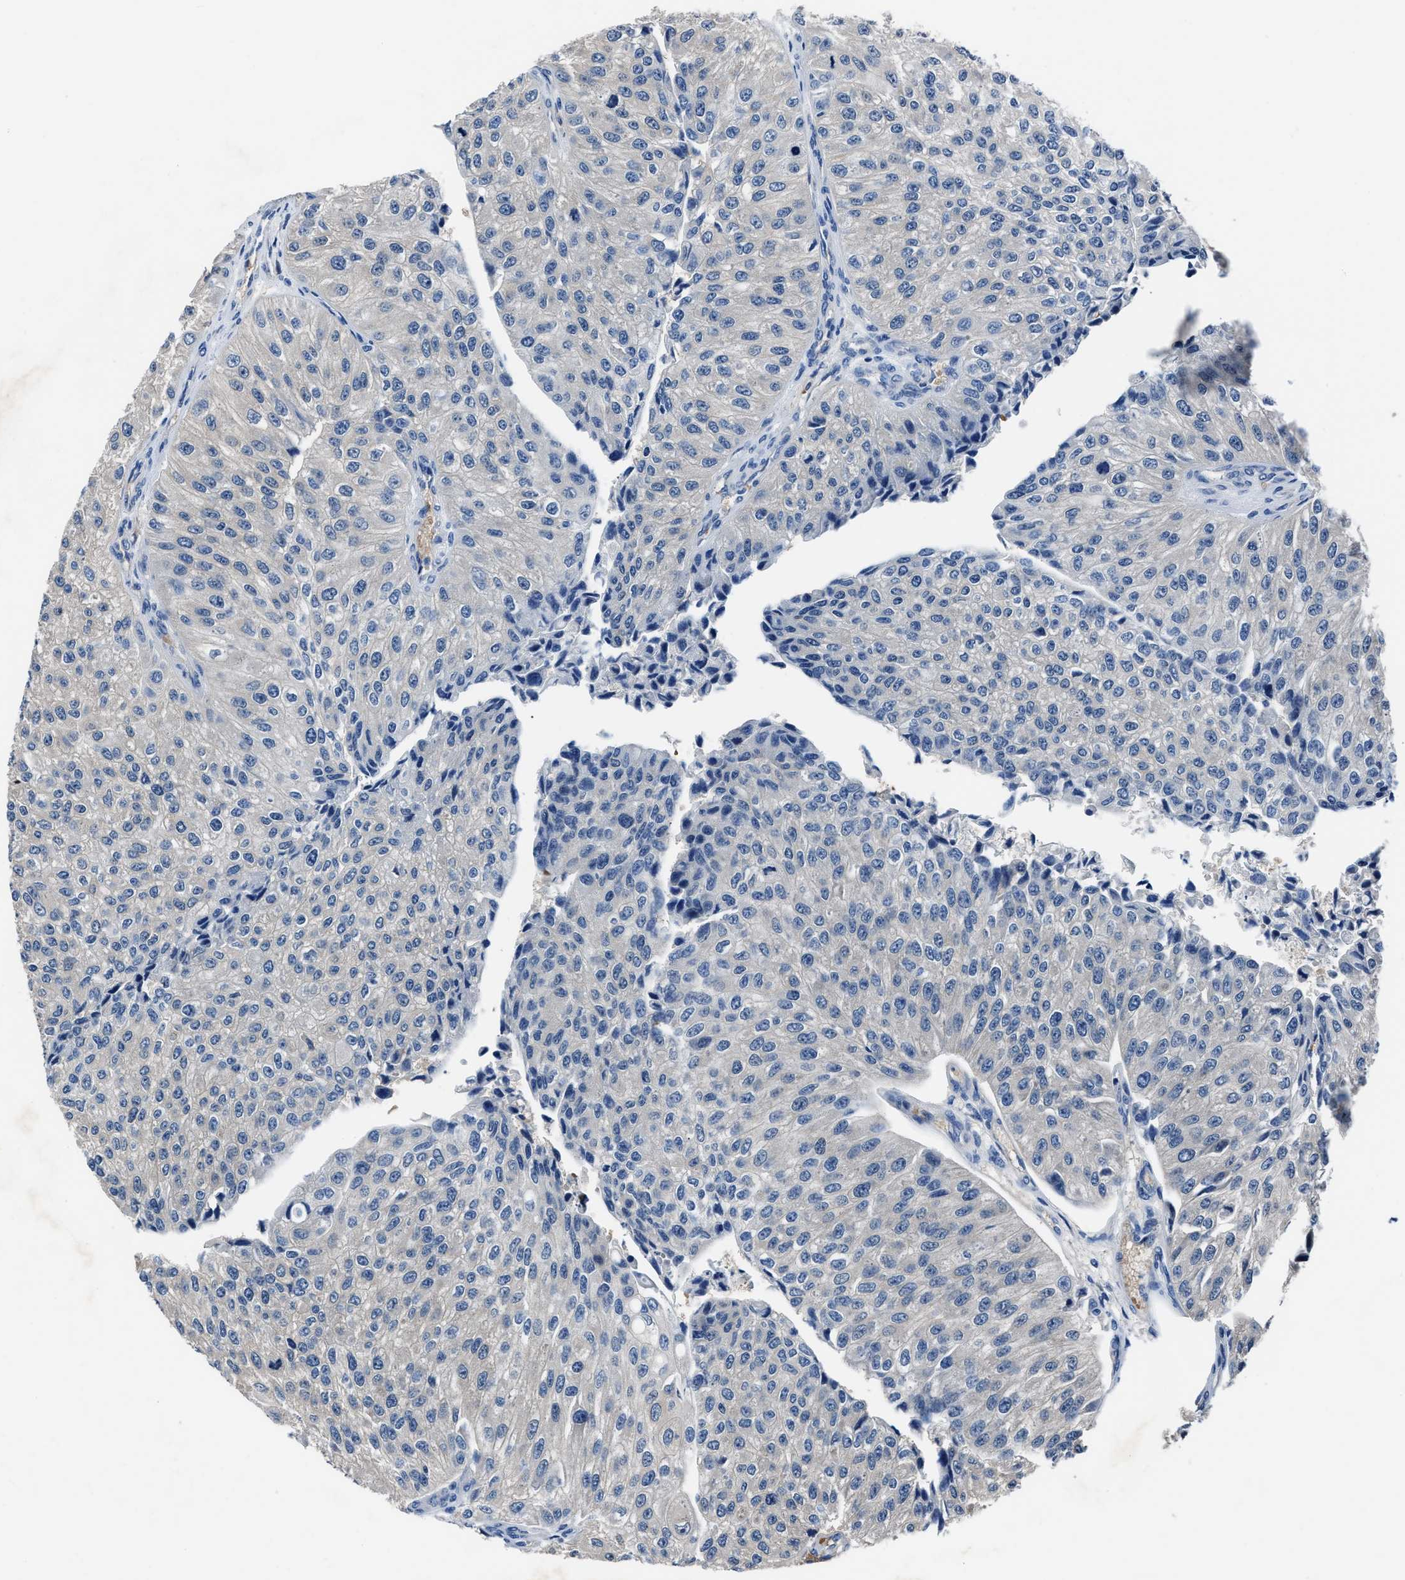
{"staining": {"intensity": "negative", "quantity": "none", "location": "none"}, "tissue": "urothelial cancer", "cell_type": "Tumor cells", "image_type": "cancer", "snomed": [{"axis": "morphology", "description": "Urothelial carcinoma, High grade"}, {"axis": "topography", "description": "Kidney"}, {"axis": "topography", "description": "Urinary bladder"}], "caption": "Immunohistochemical staining of human urothelial cancer demonstrates no significant positivity in tumor cells.", "gene": "PPA1", "patient": {"sex": "male", "age": 77}}